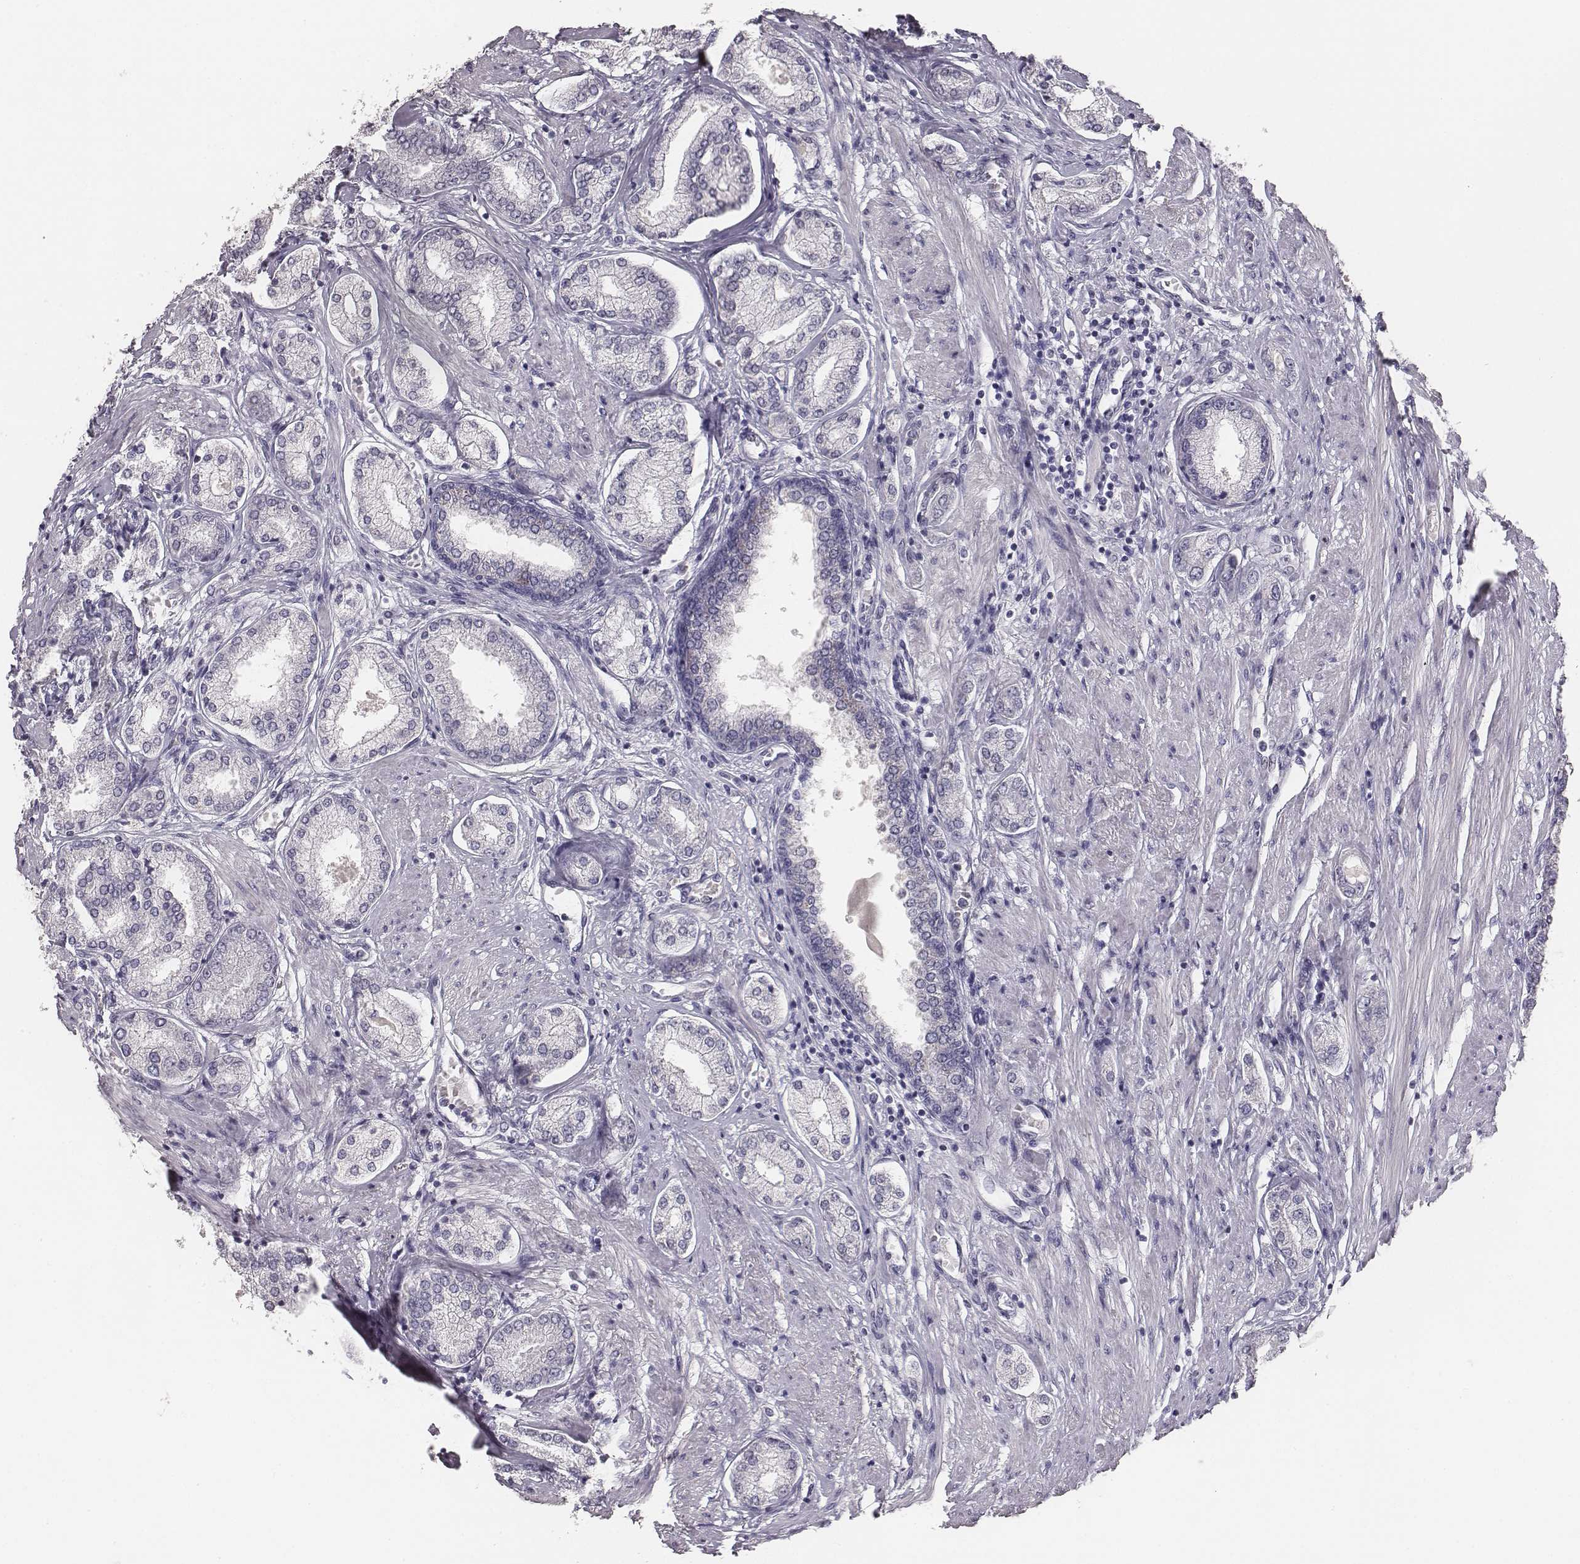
{"staining": {"intensity": "negative", "quantity": "none", "location": "none"}, "tissue": "prostate cancer", "cell_type": "Tumor cells", "image_type": "cancer", "snomed": [{"axis": "morphology", "description": "Adenocarcinoma, NOS"}, {"axis": "topography", "description": "Prostate"}], "caption": "The photomicrograph shows no significant positivity in tumor cells of prostate adenocarcinoma. The staining is performed using DAB (3,3'-diaminobenzidine) brown chromogen with nuclei counter-stained in using hematoxylin.", "gene": "MYH6", "patient": {"sex": "male", "age": 63}}